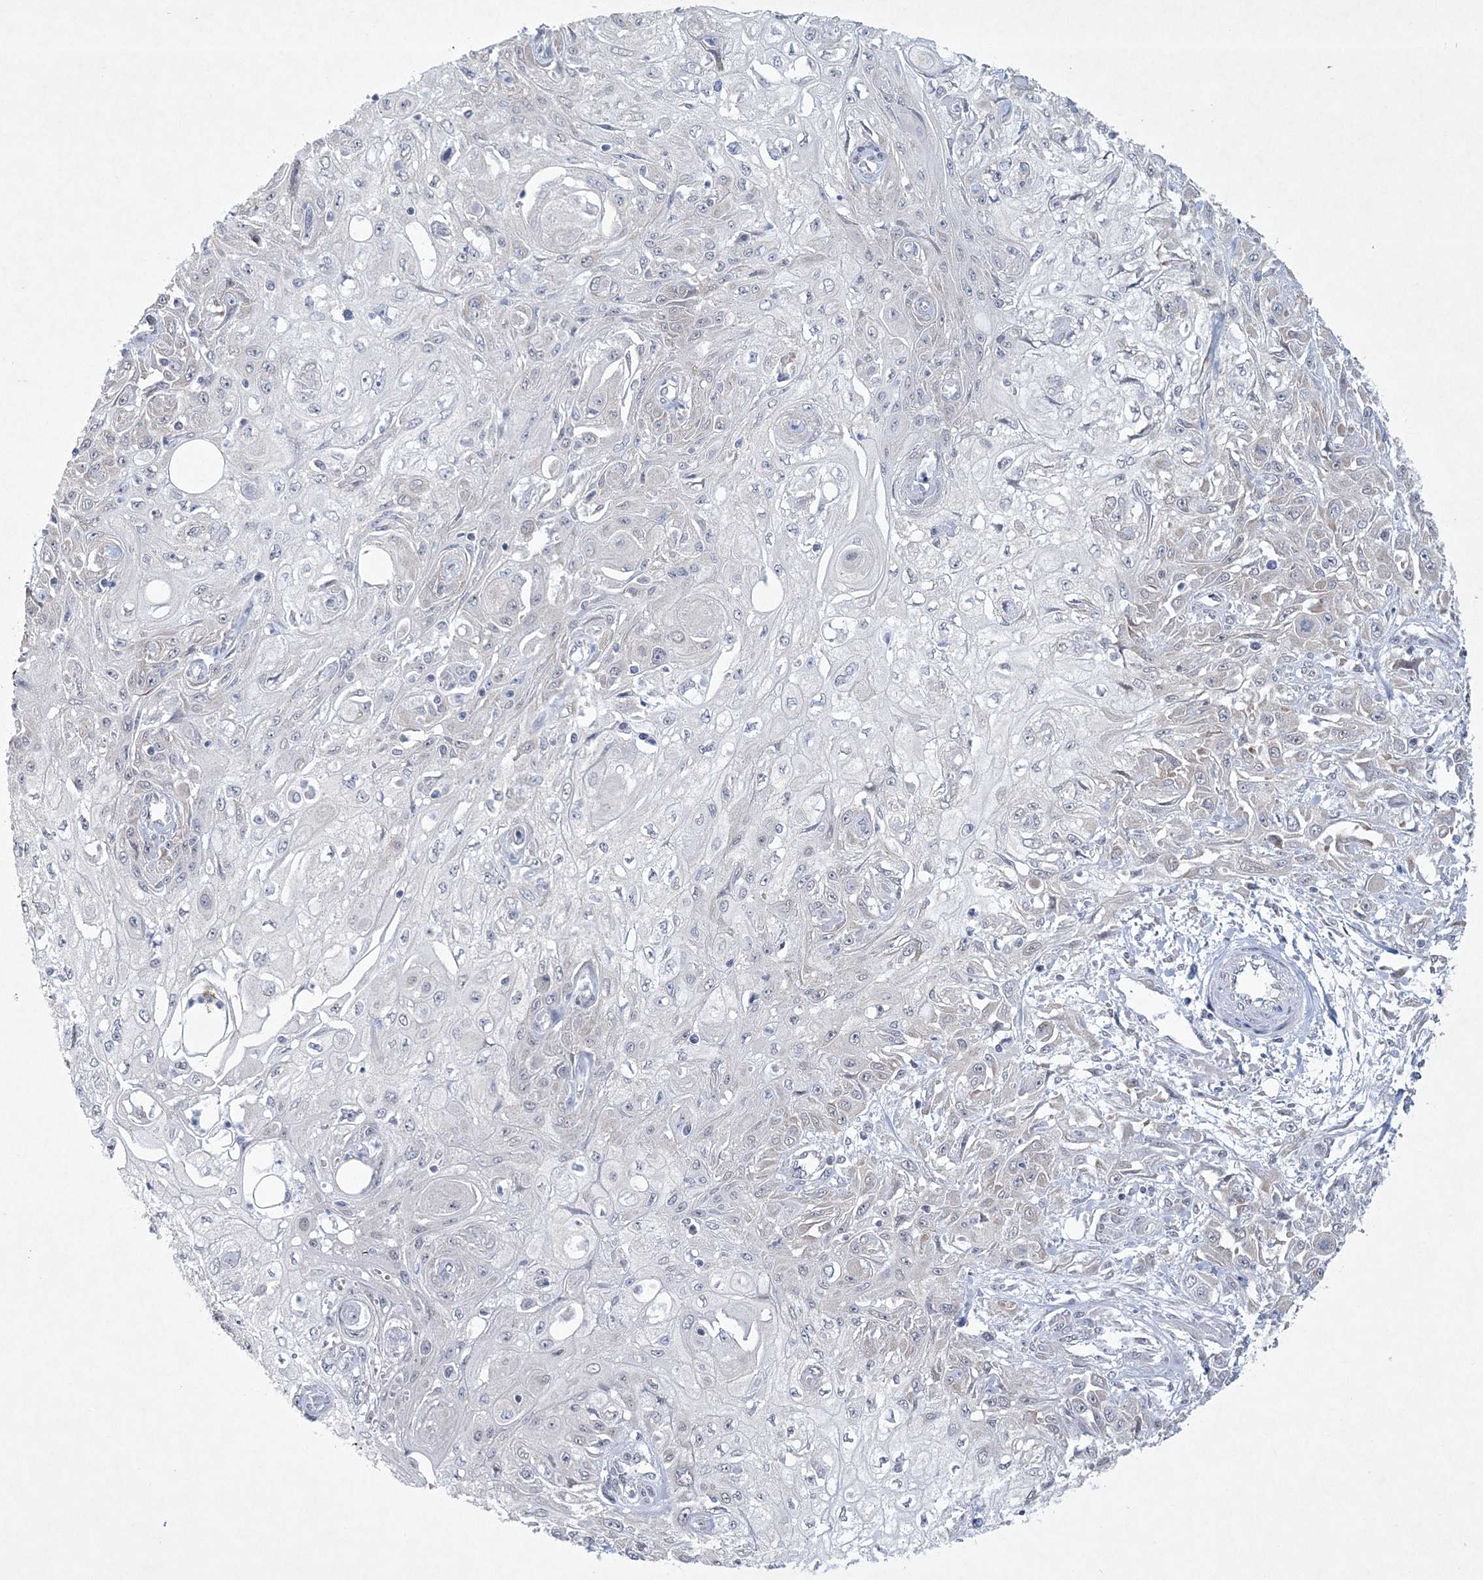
{"staining": {"intensity": "negative", "quantity": "none", "location": "none"}, "tissue": "skin cancer", "cell_type": "Tumor cells", "image_type": "cancer", "snomed": [{"axis": "morphology", "description": "Squamous cell carcinoma, NOS"}, {"axis": "morphology", "description": "Squamous cell carcinoma, metastatic, NOS"}, {"axis": "topography", "description": "Skin"}, {"axis": "topography", "description": "Lymph node"}], "caption": "A high-resolution photomicrograph shows IHC staining of squamous cell carcinoma (skin), which demonstrates no significant positivity in tumor cells.", "gene": "CES4A", "patient": {"sex": "male", "age": 75}}